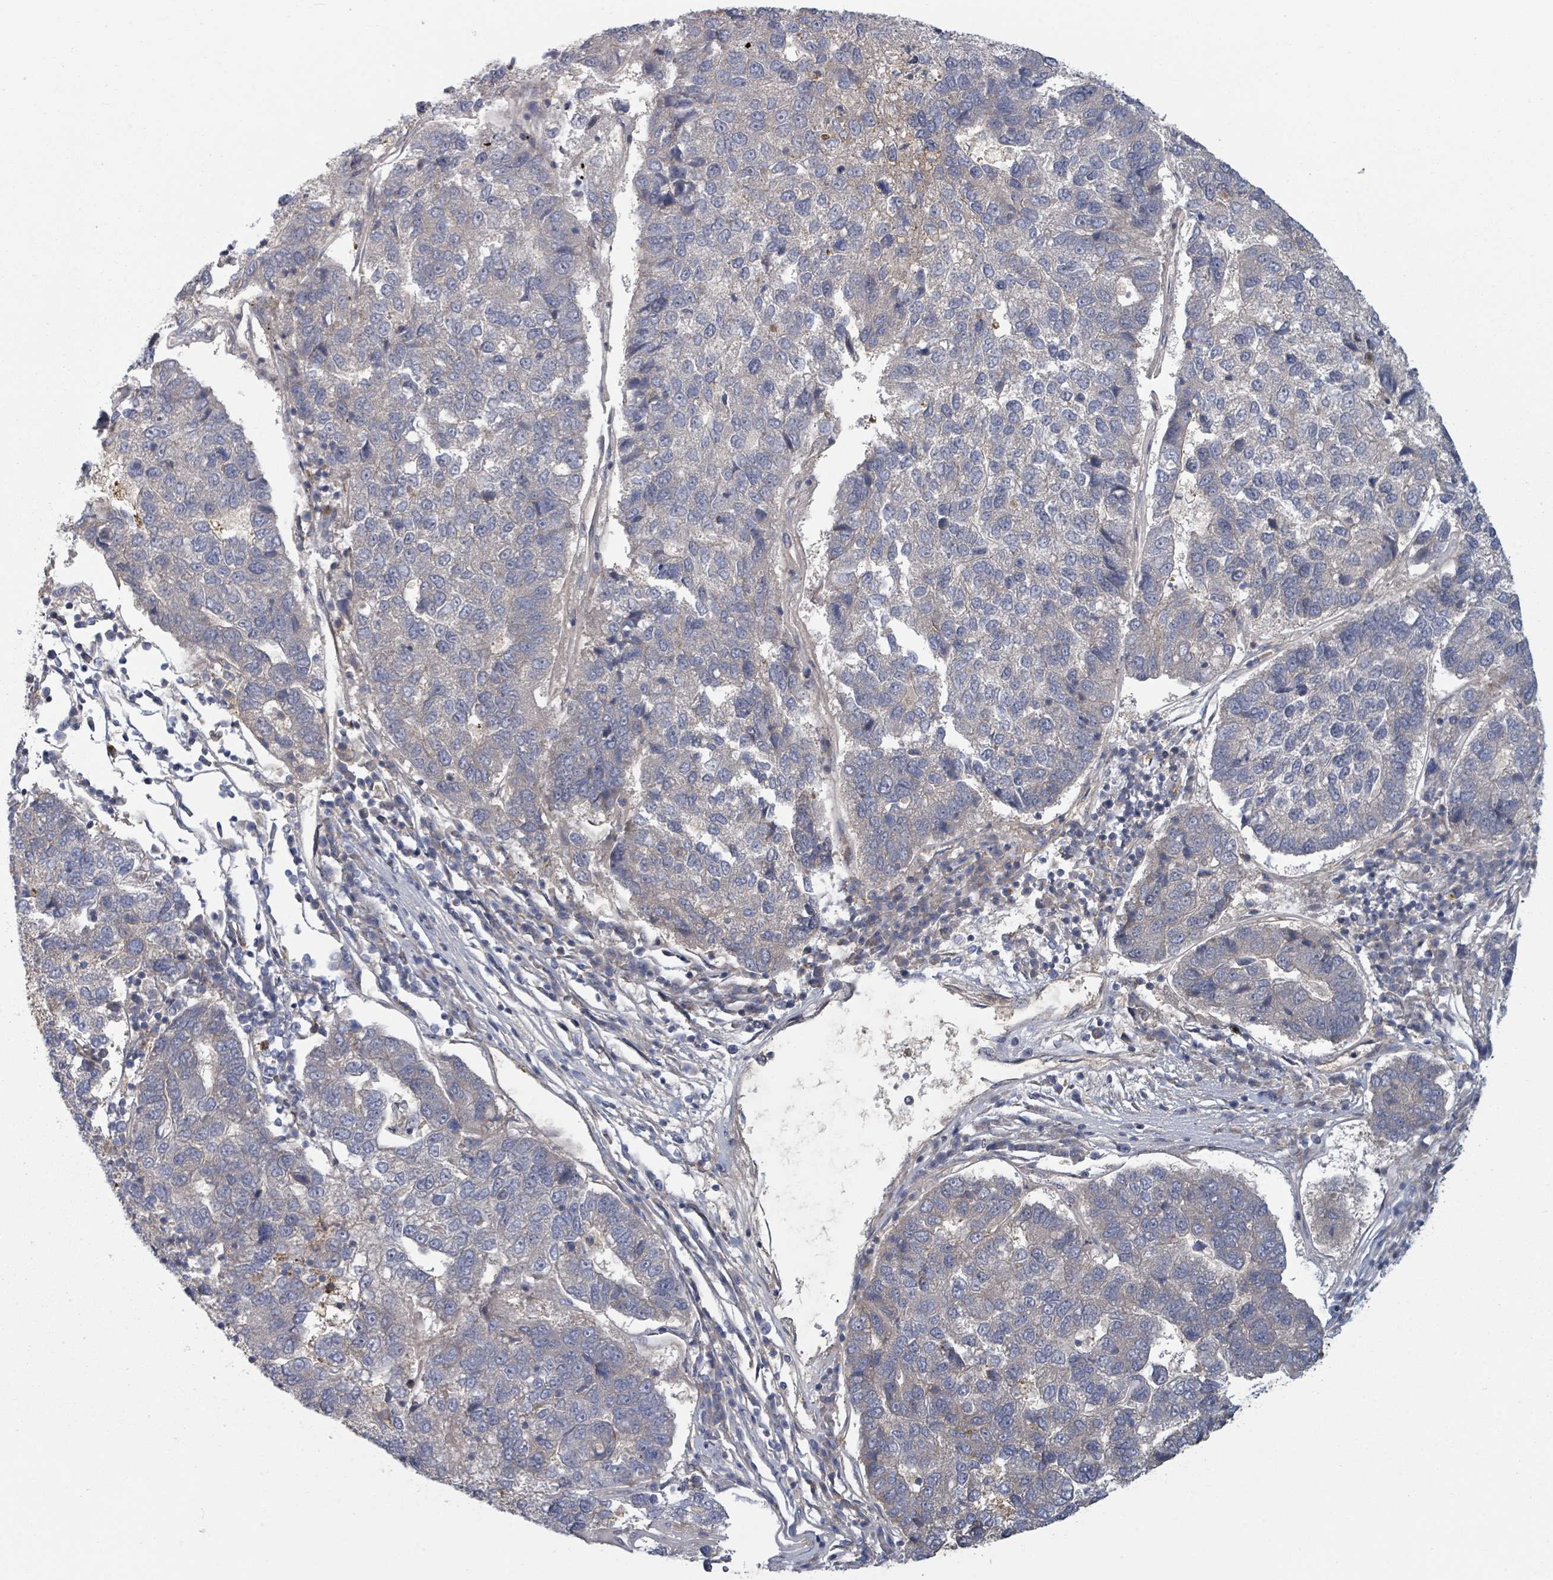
{"staining": {"intensity": "negative", "quantity": "none", "location": "none"}, "tissue": "pancreatic cancer", "cell_type": "Tumor cells", "image_type": "cancer", "snomed": [{"axis": "morphology", "description": "Adenocarcinoma, NOS"}, {"axis": "topography", "description": "Pancreas"}], "caption": "Tumor cells are negative for brown protein staining in adenocarcinoma (pancreatic).", "gene": "GABBR1", "patient": {"sex": "female", "age": 61}}